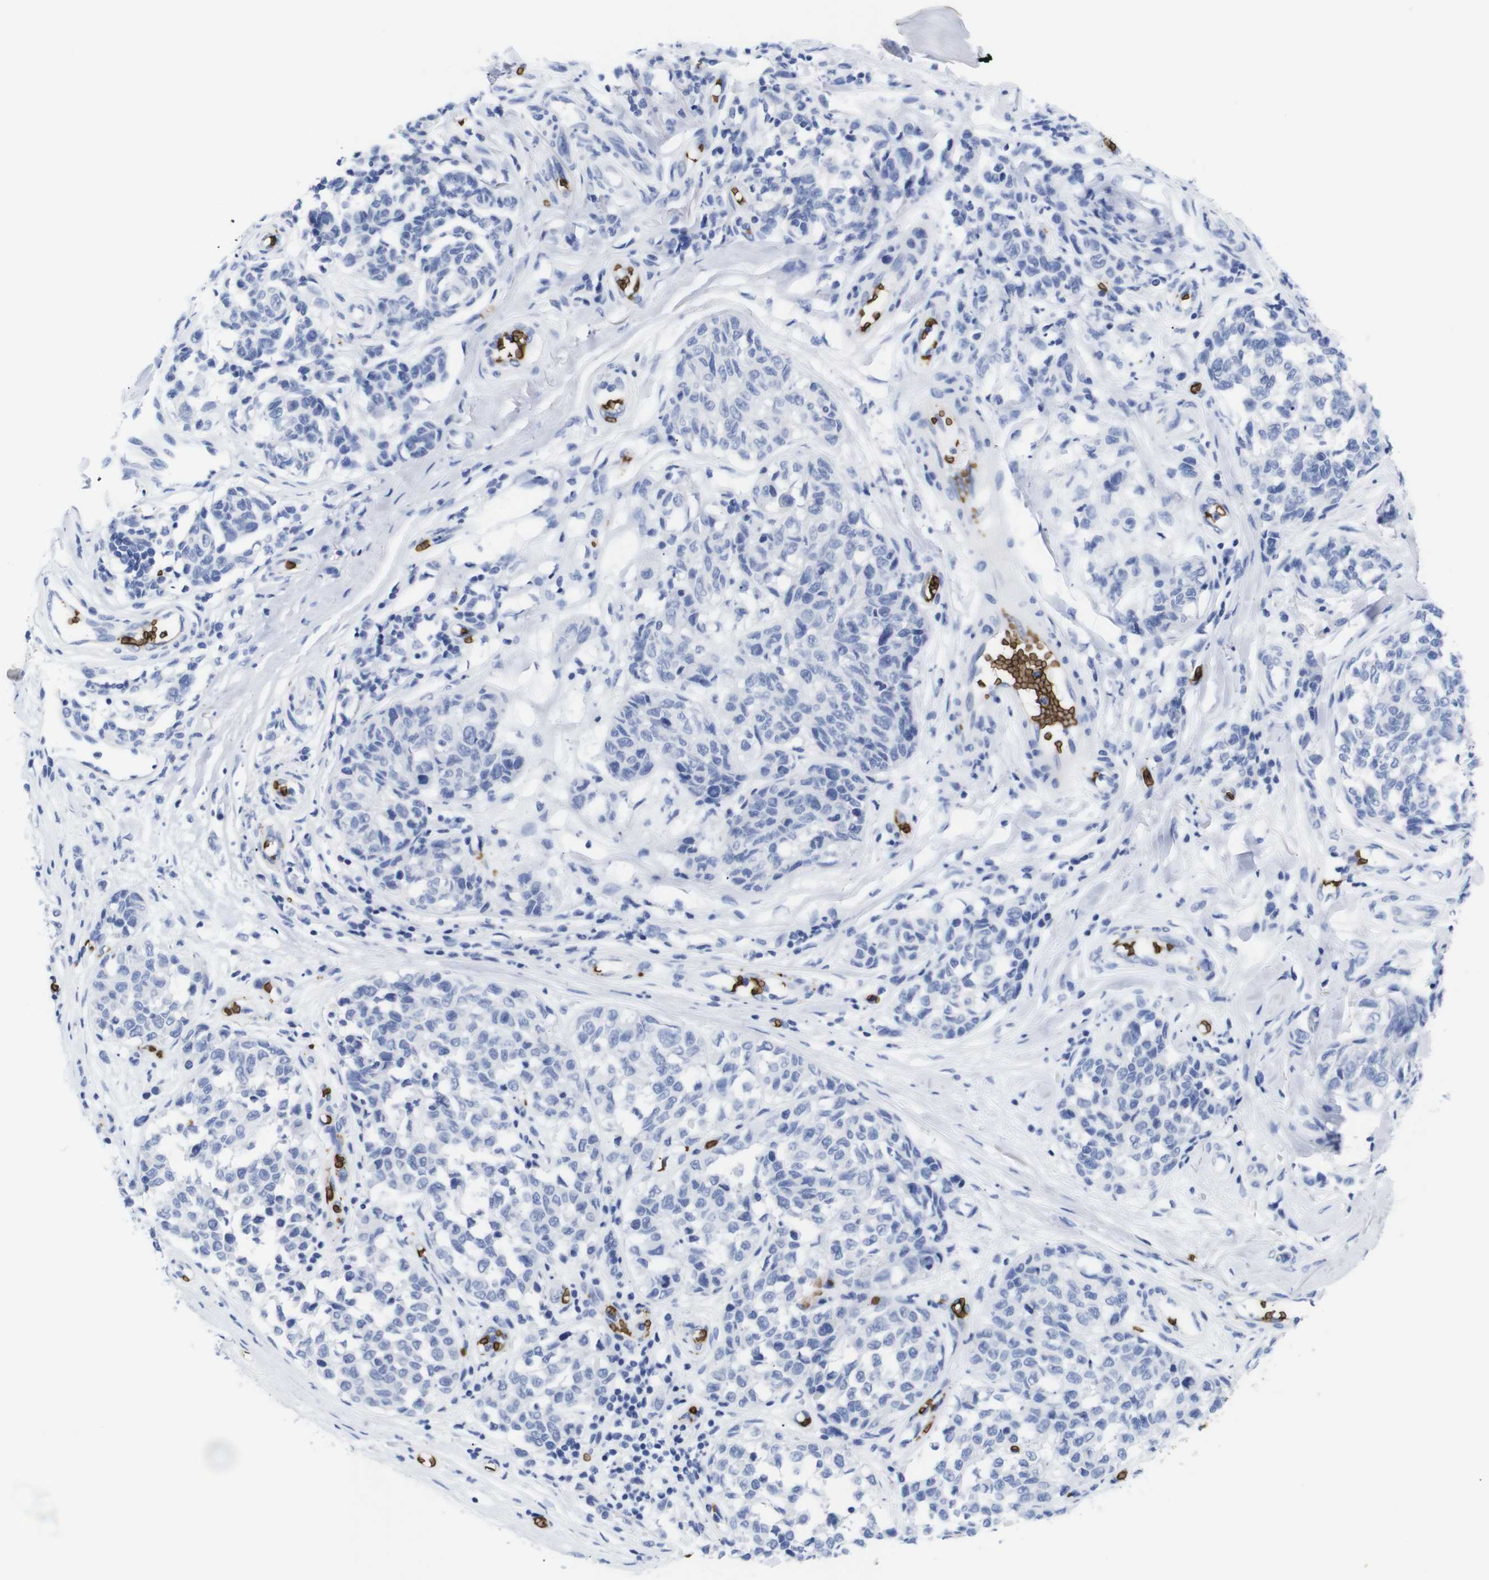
{"staining": {"intensity": "negative", "quantity": "none", "location": "none"}, "tissue": "melanoma", "cell_type": "Tumor cells", "image_type": "cancer", "snomed": [{"axis": "morphology", "description": "Malignant melanoma, NOS"}, {"axis": "topography", "description": "Skin"}], "caption": "This is an IHC image of human melanoma. There is no positivity in tumor cells.", "gene": "S1PR2", "patient": {"sex": "female", "age": 64}}